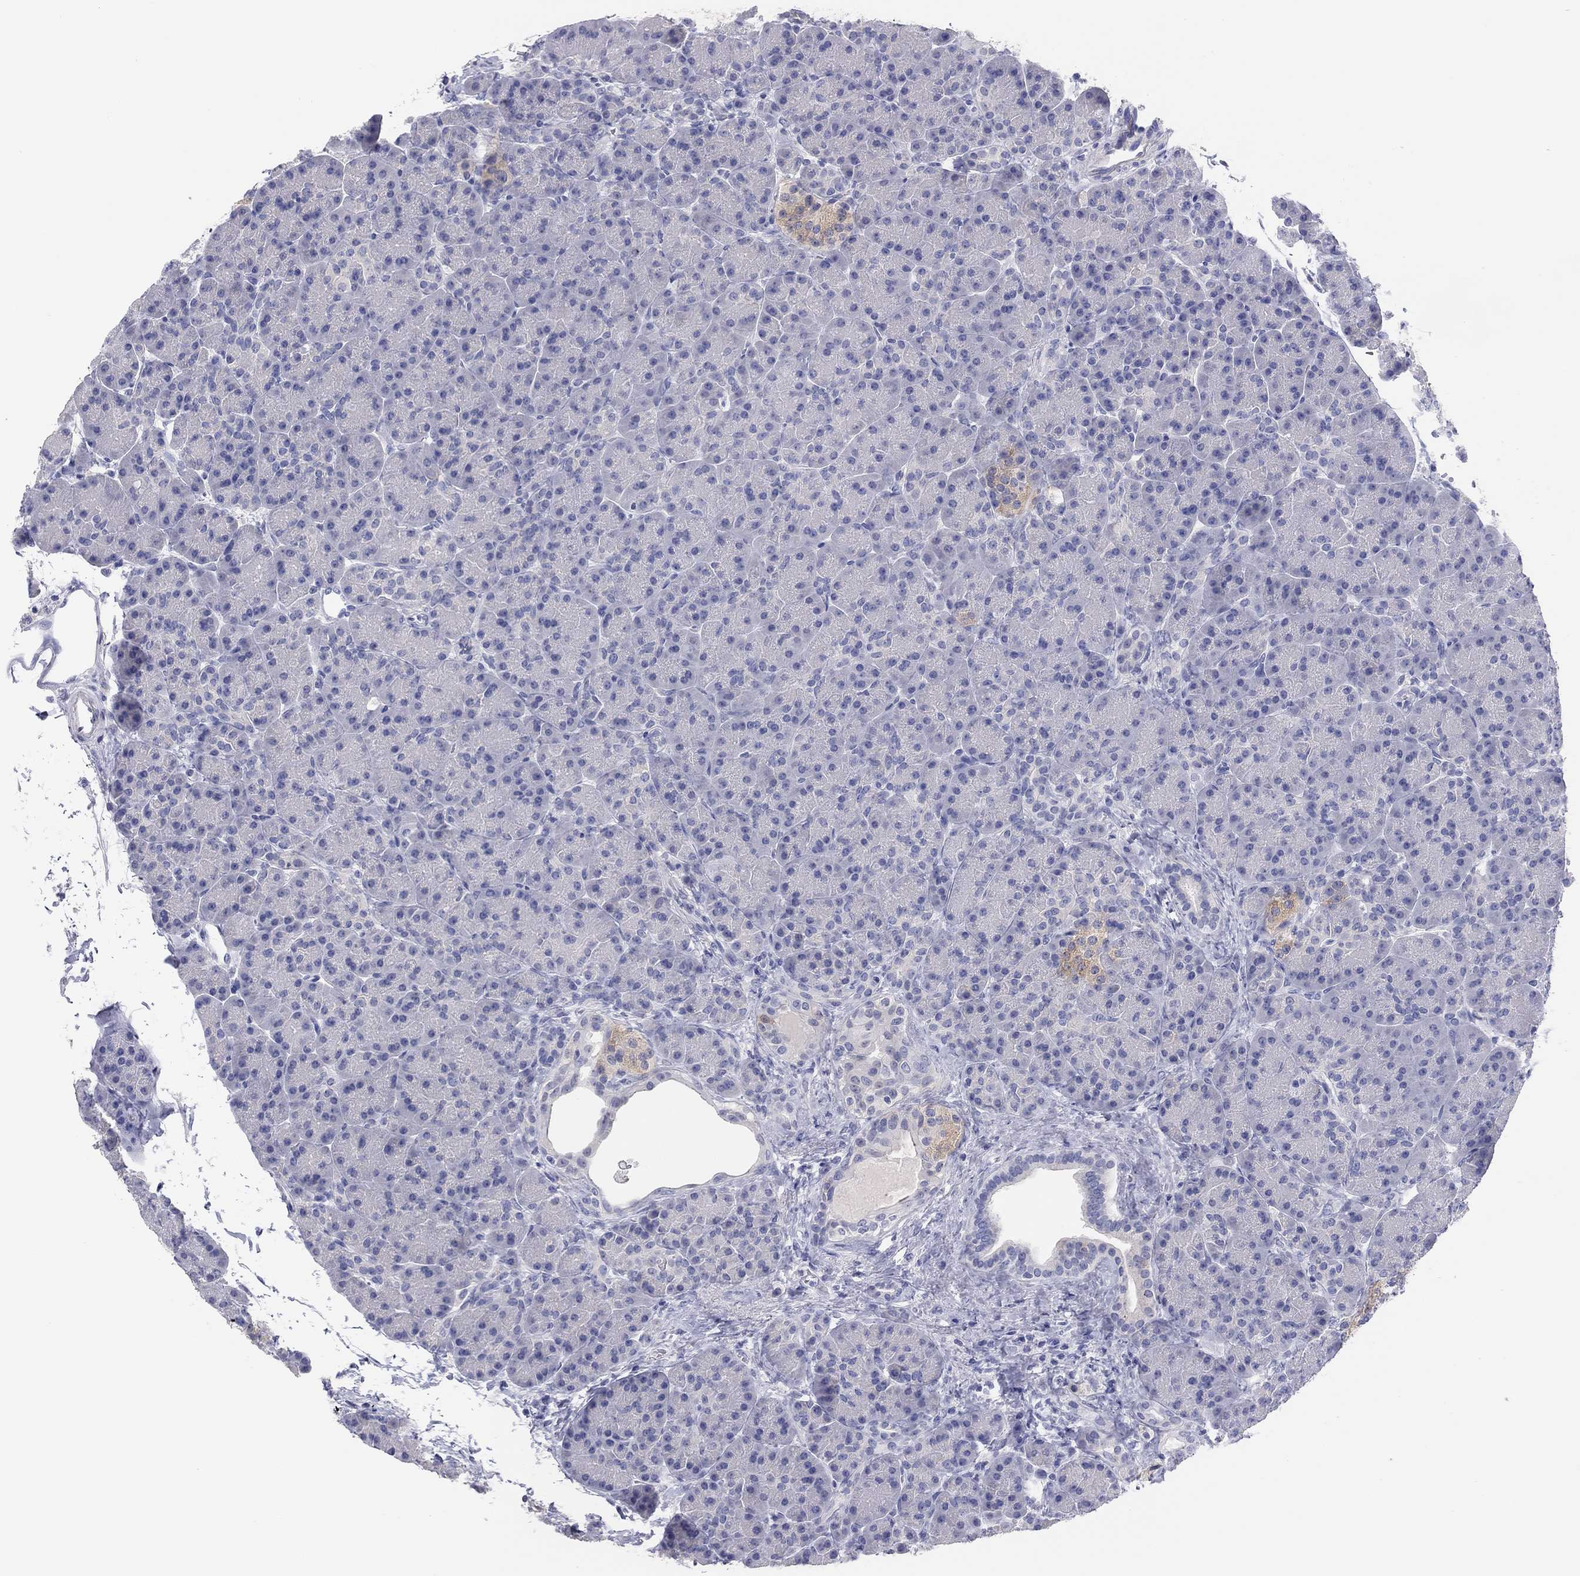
{"staining": {"intensity": "negative", "quantity": "none", "location": "none"}, "tissue": "pancreas", "cell_type": "Exocrine glandular cells", "image_type": "normal", "snomed": [{"axis": "morphology", "description": "Normal tissue, NOS"}, {"axis": "topography", "description": "Pancreas"}], "caption": "DAB immunohistochemical staining of unremarkable human pancreas demonstrates no significant staining in exocrine glandular cells. (DAB immunohistochemistry, high magnification).", "gene": "CPNE6", "patient": {"sex": "female", "age": 63}}